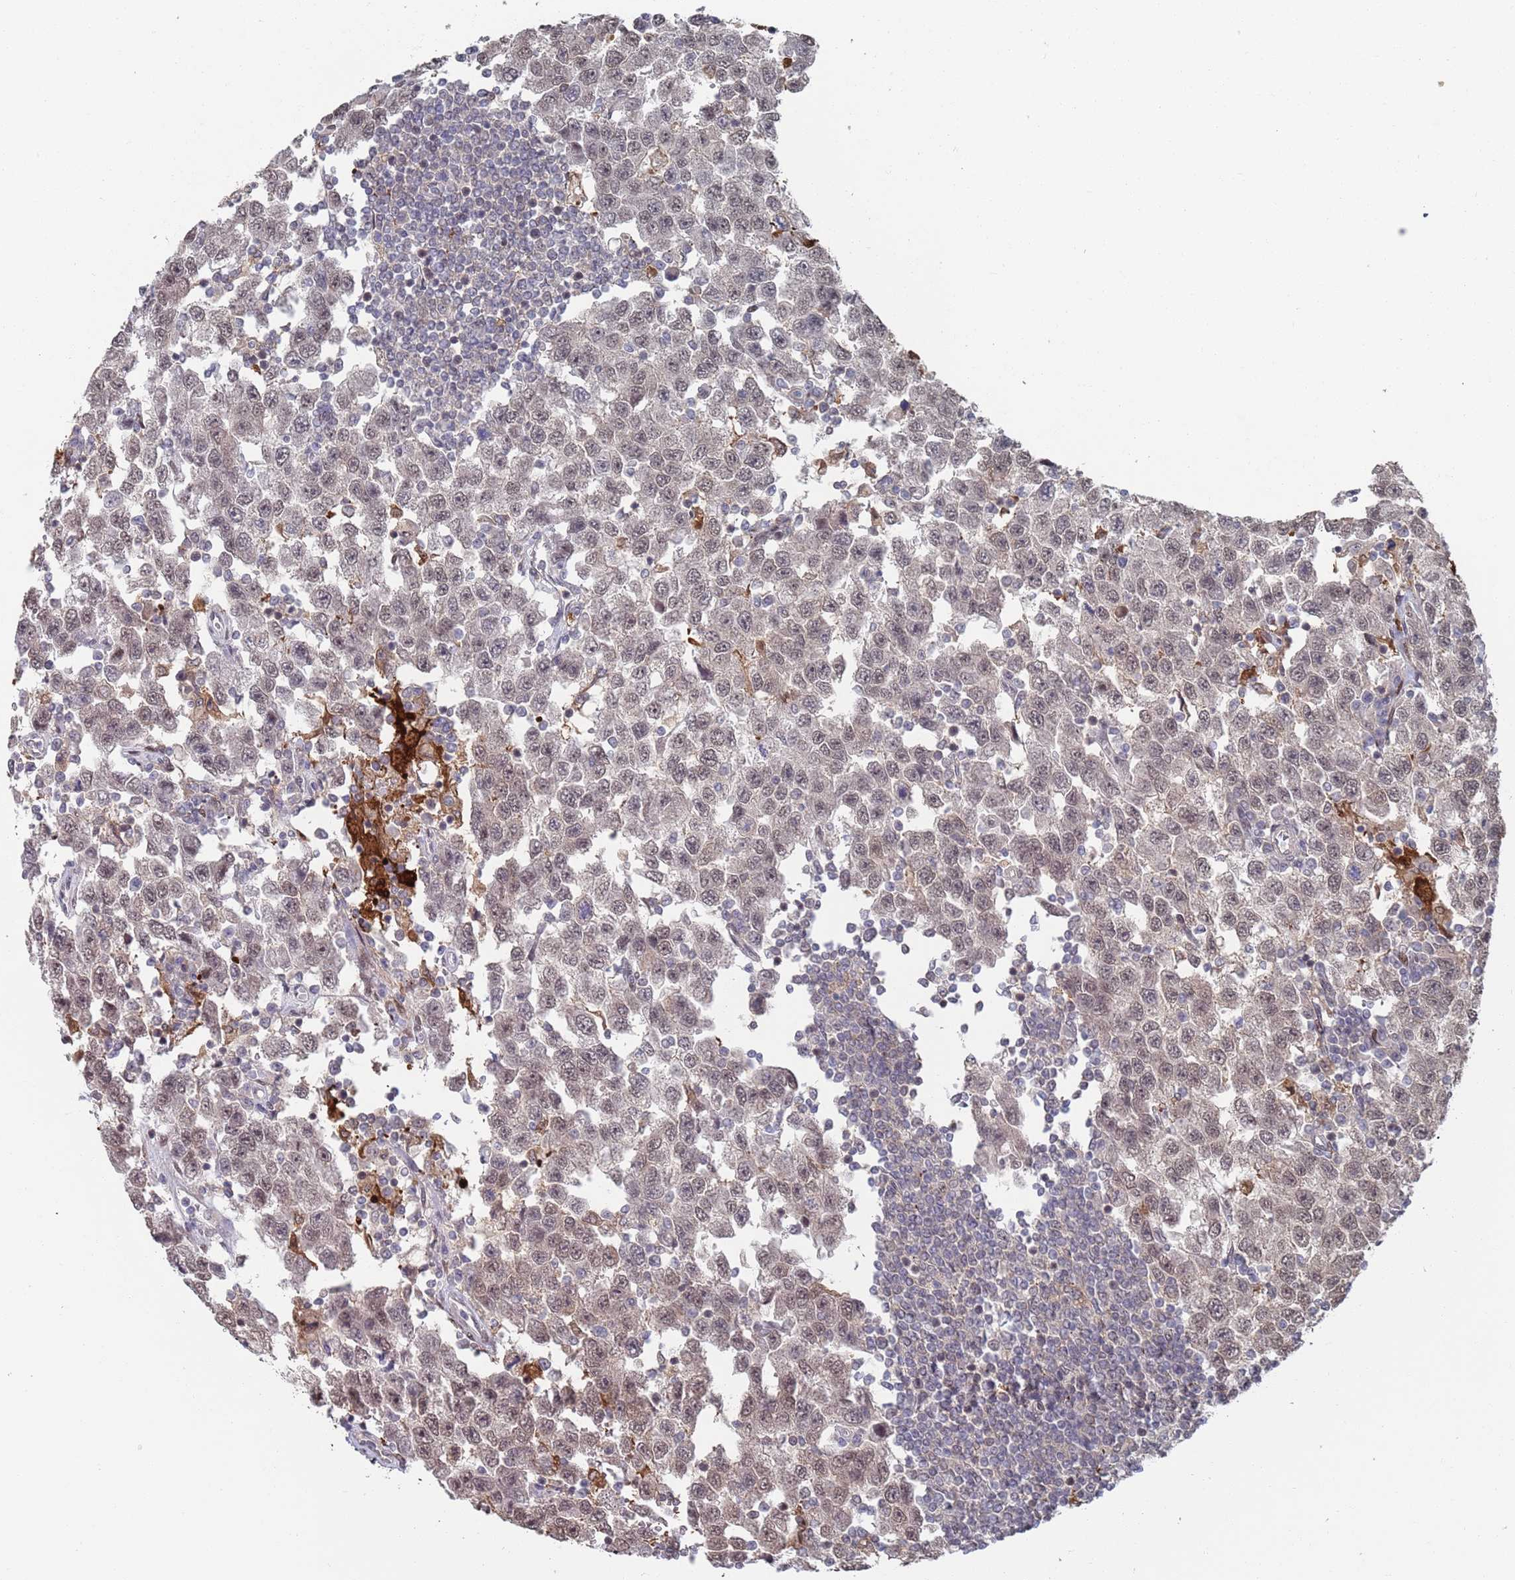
{"staining": {"intensity": "weak", "quantity": ">75%", "location": "nuclear"}, "tissue": "testis cancer", "cell_type": "Tumor cells", "image_type": "cancer", "snomed": [{"axis": "morphology", "description": "Seminoma, NOS"}, {"axis": "topography", "description": "Testis"}], "caption": "Immunohistochemical staining of seminoma (testis) reveals low levels of weak nuclear expression in about >75% of tumor cells.", "gene": "DGKD", "patient": {"sex": "male", "age": 41}}